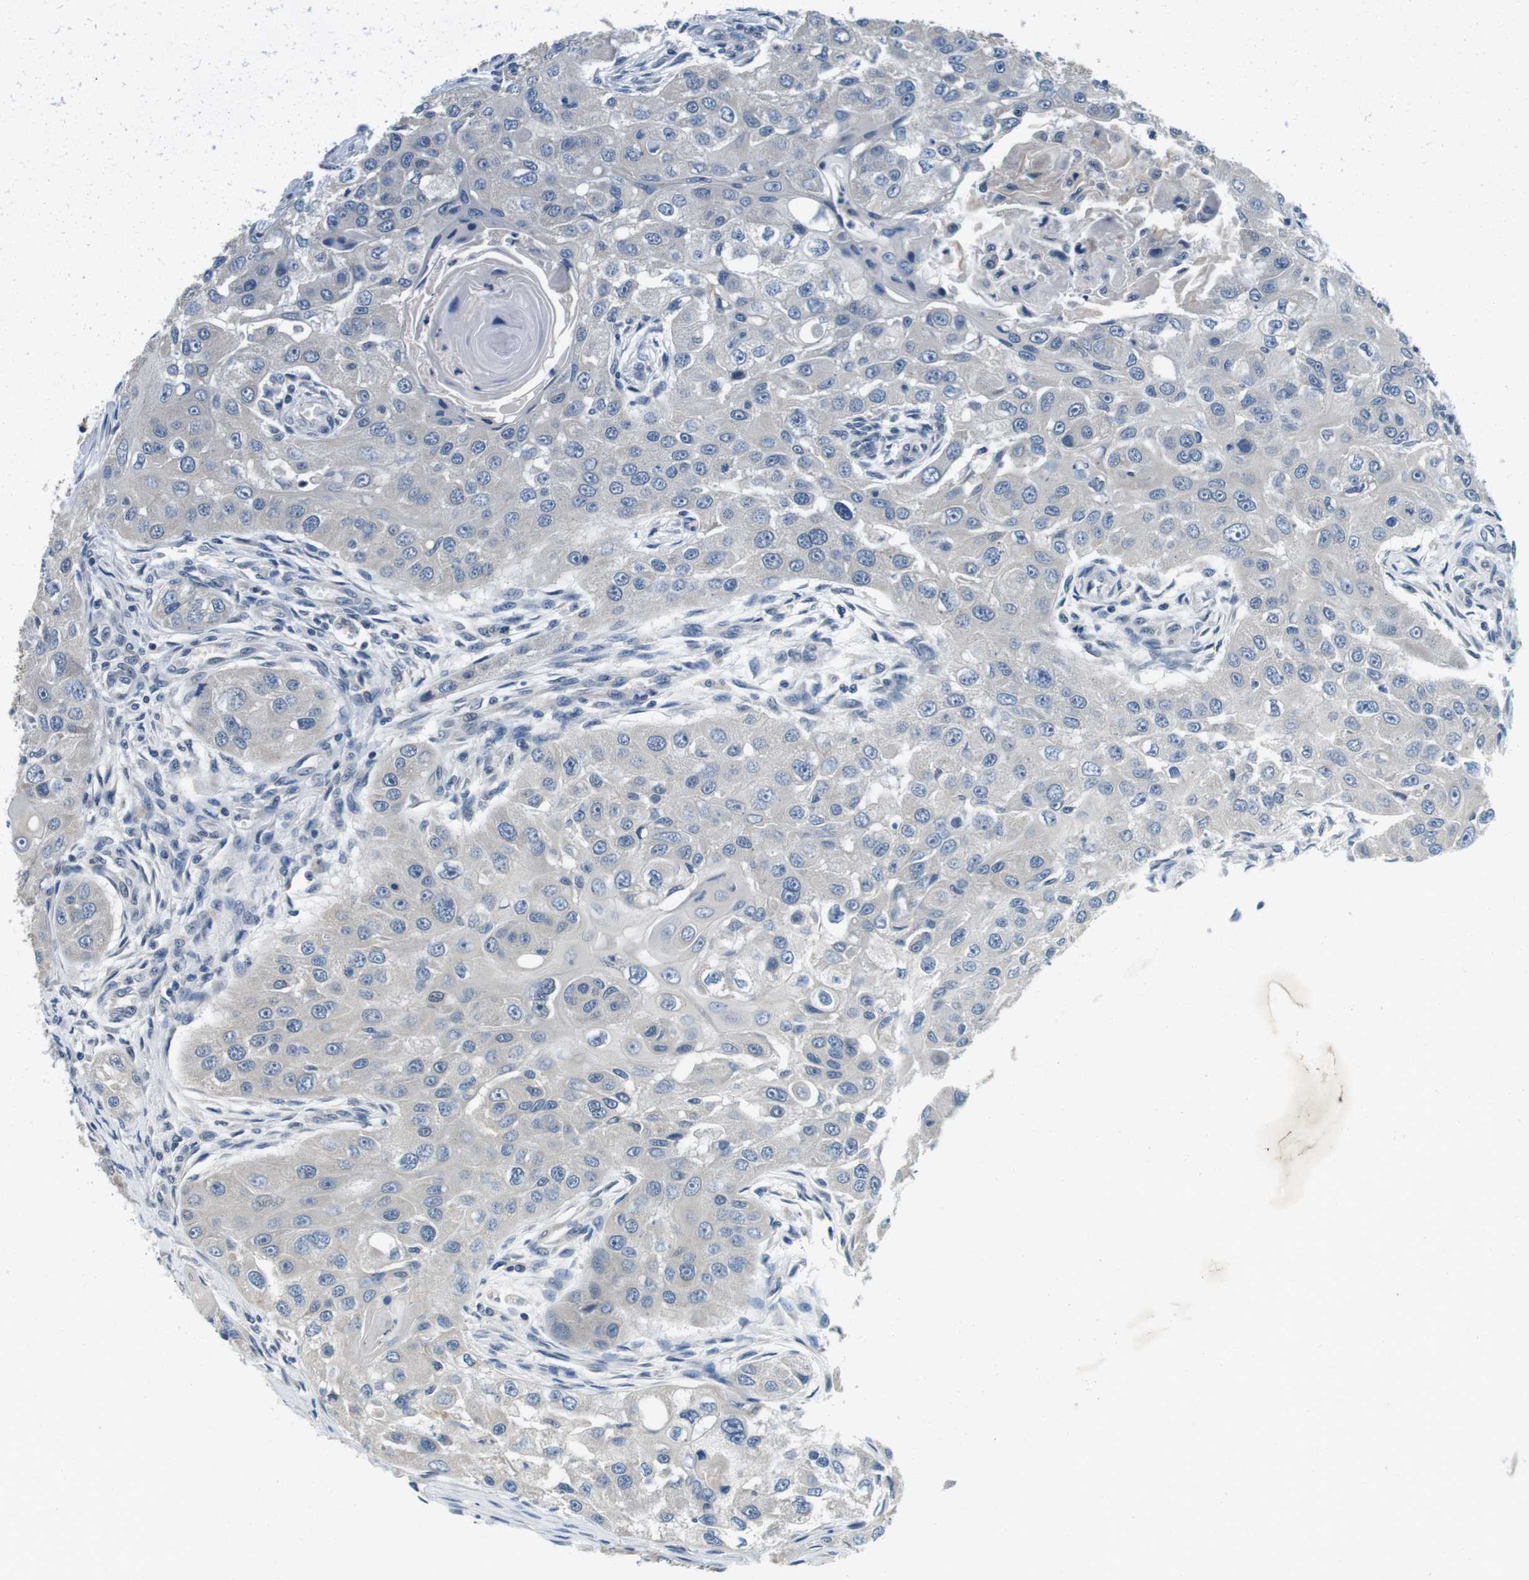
{"staining": {"intensity": "negative", "quantity": "none", "location": "none"}, "tissue": "head and neck cancer", "cell_type": "Tumor cells", "image_type": "cancer", "snomed": [{"axis": "morphology", "description": "Normal tissue, NOS"}, {"axis": "morphology", "description": "Squamous cell carcinoma, NOS"}, {"axis": "topography", "description": "Skeletal muscle"}, {"axis": "topography", "description": "Head-Neck"}], "caption": "The image displays no significant expression in tumor cells of head and neck cancer.", "gene": "DTNA", "patient": {"sex": "male", "age": 51}}